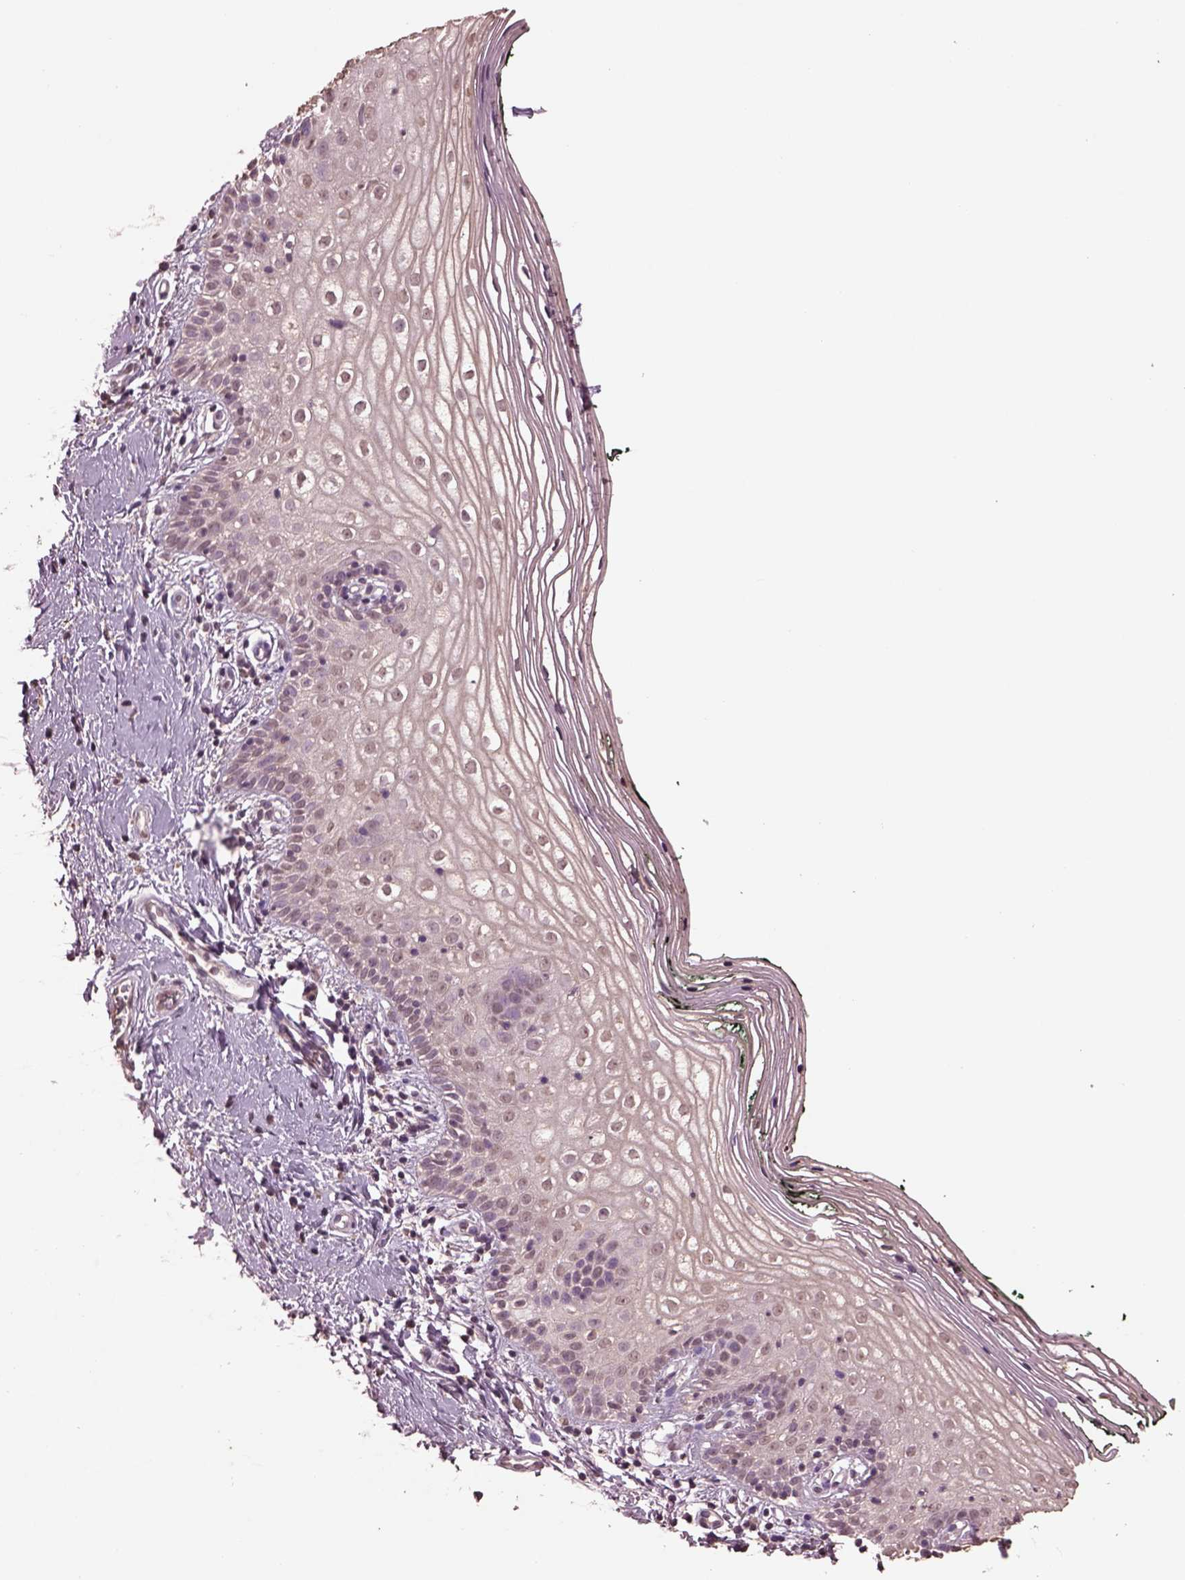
{"staining": {"intensity": "negative", "quantity": "none", "location": "none"}, "tissue": "vagina", "cell_type": "Squamous epithelial cells", "image_type": "normal", "snomed": [{"axis": "morphology", "description": "Normal tissue, NOS"}, {"axis": "topography", "description": "Vagina"}], "caption": "An image of vagina stained for a protein demonstrates no brown staining in squamous epithelial cells. (DAB immunohistochemistry visualized using brightfield microscopy, high magnification).", "gene": "CPT1C", "patient": {"sex": "female", "age": 47}}